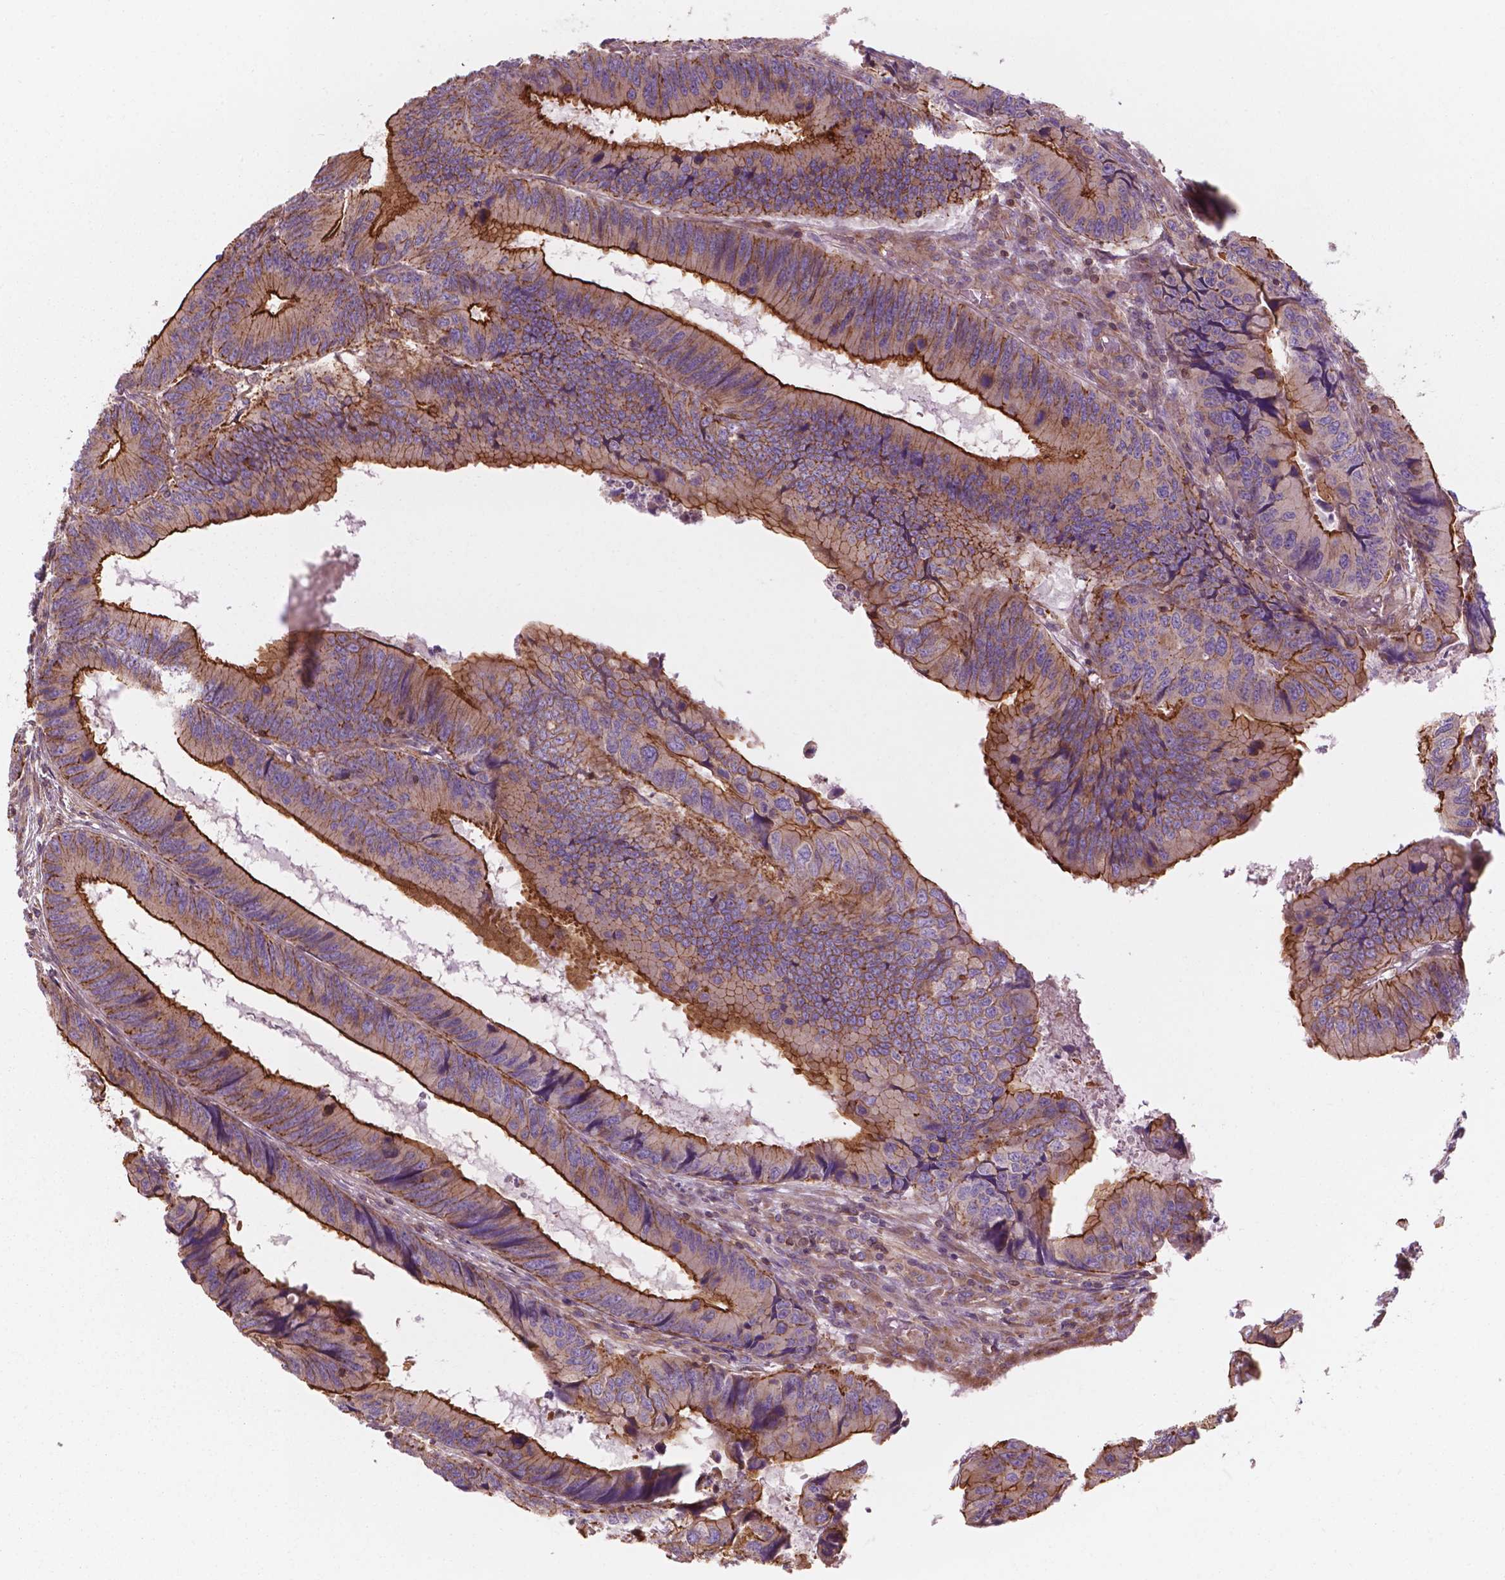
{"staining": {"intensity": "strong", "quantity": "<25%", "location": "cytoplasmic/membranous"}, "tissue": "colorectal cancer", "cell_type": "Tumor cells", "image_type": "cancer", "snomed": [{"axis": "morphology", "description": "Adenocarcinoma, NOS"}, {"axis": "topography", "description": "Colon"}], "caption": "Immunohistochemistry (IHC) of adenocarcinoma (colorectal) reveals medium levels of strong cytoplasmic/membranous positivity in about <25% of tumor cells. (brown staining indicates protein expression, while blue staining denotes nuclei).", "gene": "SURF4", "patient": {"sex": "male", "age": 53}}